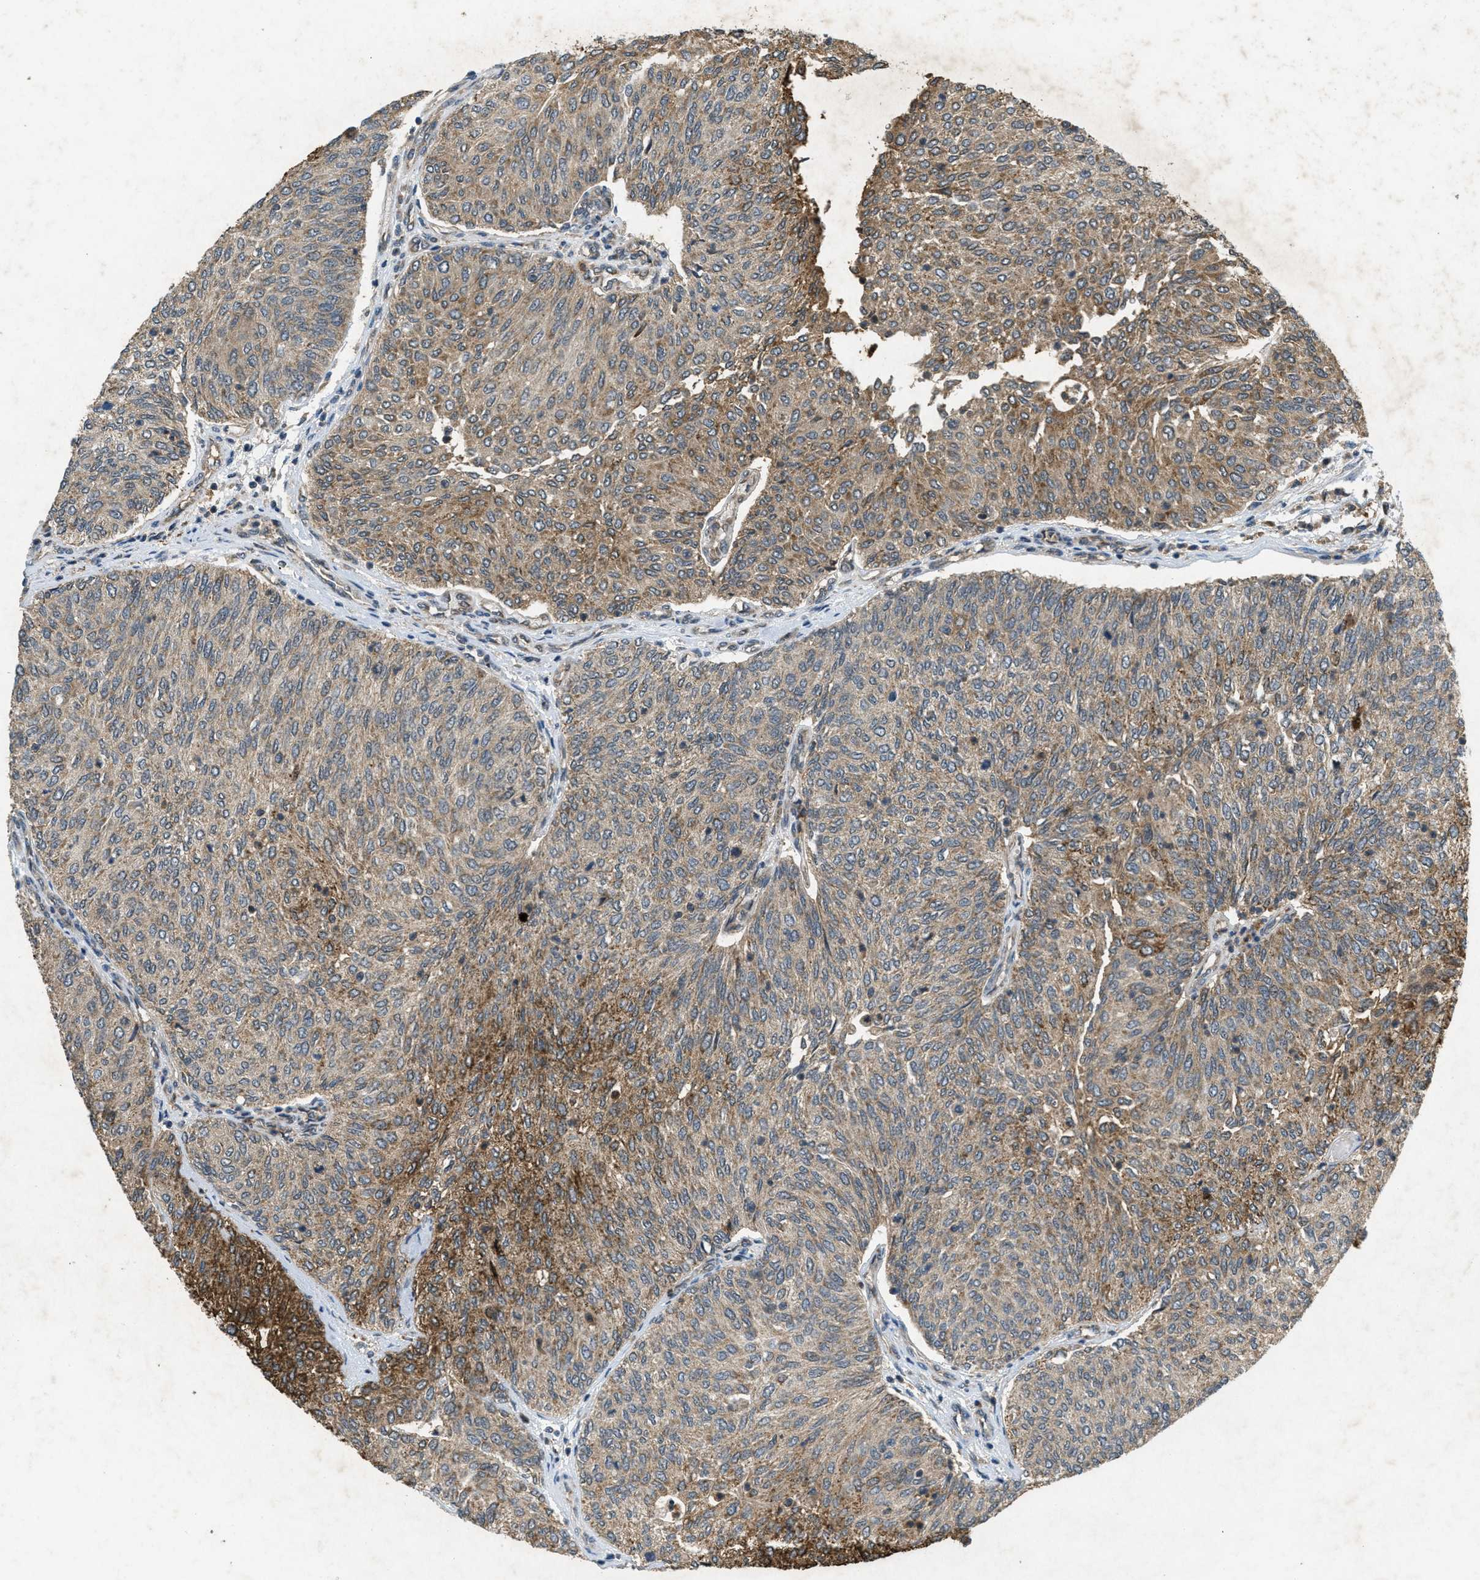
{"staining": {"intensity": "moderate", "quantity": ">75%", "location": "cytoplasmic/membranous"}, "tissue": "urothelial cancer", "cell_type": "Tumor cells", "image_type": "cancer", "snomed": [{"axis": "morphology", "description": "Urothelial carcinoma, Low grade"}, {"axis": "topography", "description": "Urinary bladder"}], "caption": "High-power microscopy captured an immunohistochemistry (IHC) photomicrograph of urothelial cancer, revealing moderate cytoplasmic/membranous expression in about >75% of tumor cells.", "gene": "PPP1R15A", "patient": {"sex": "female", "age": 79}}